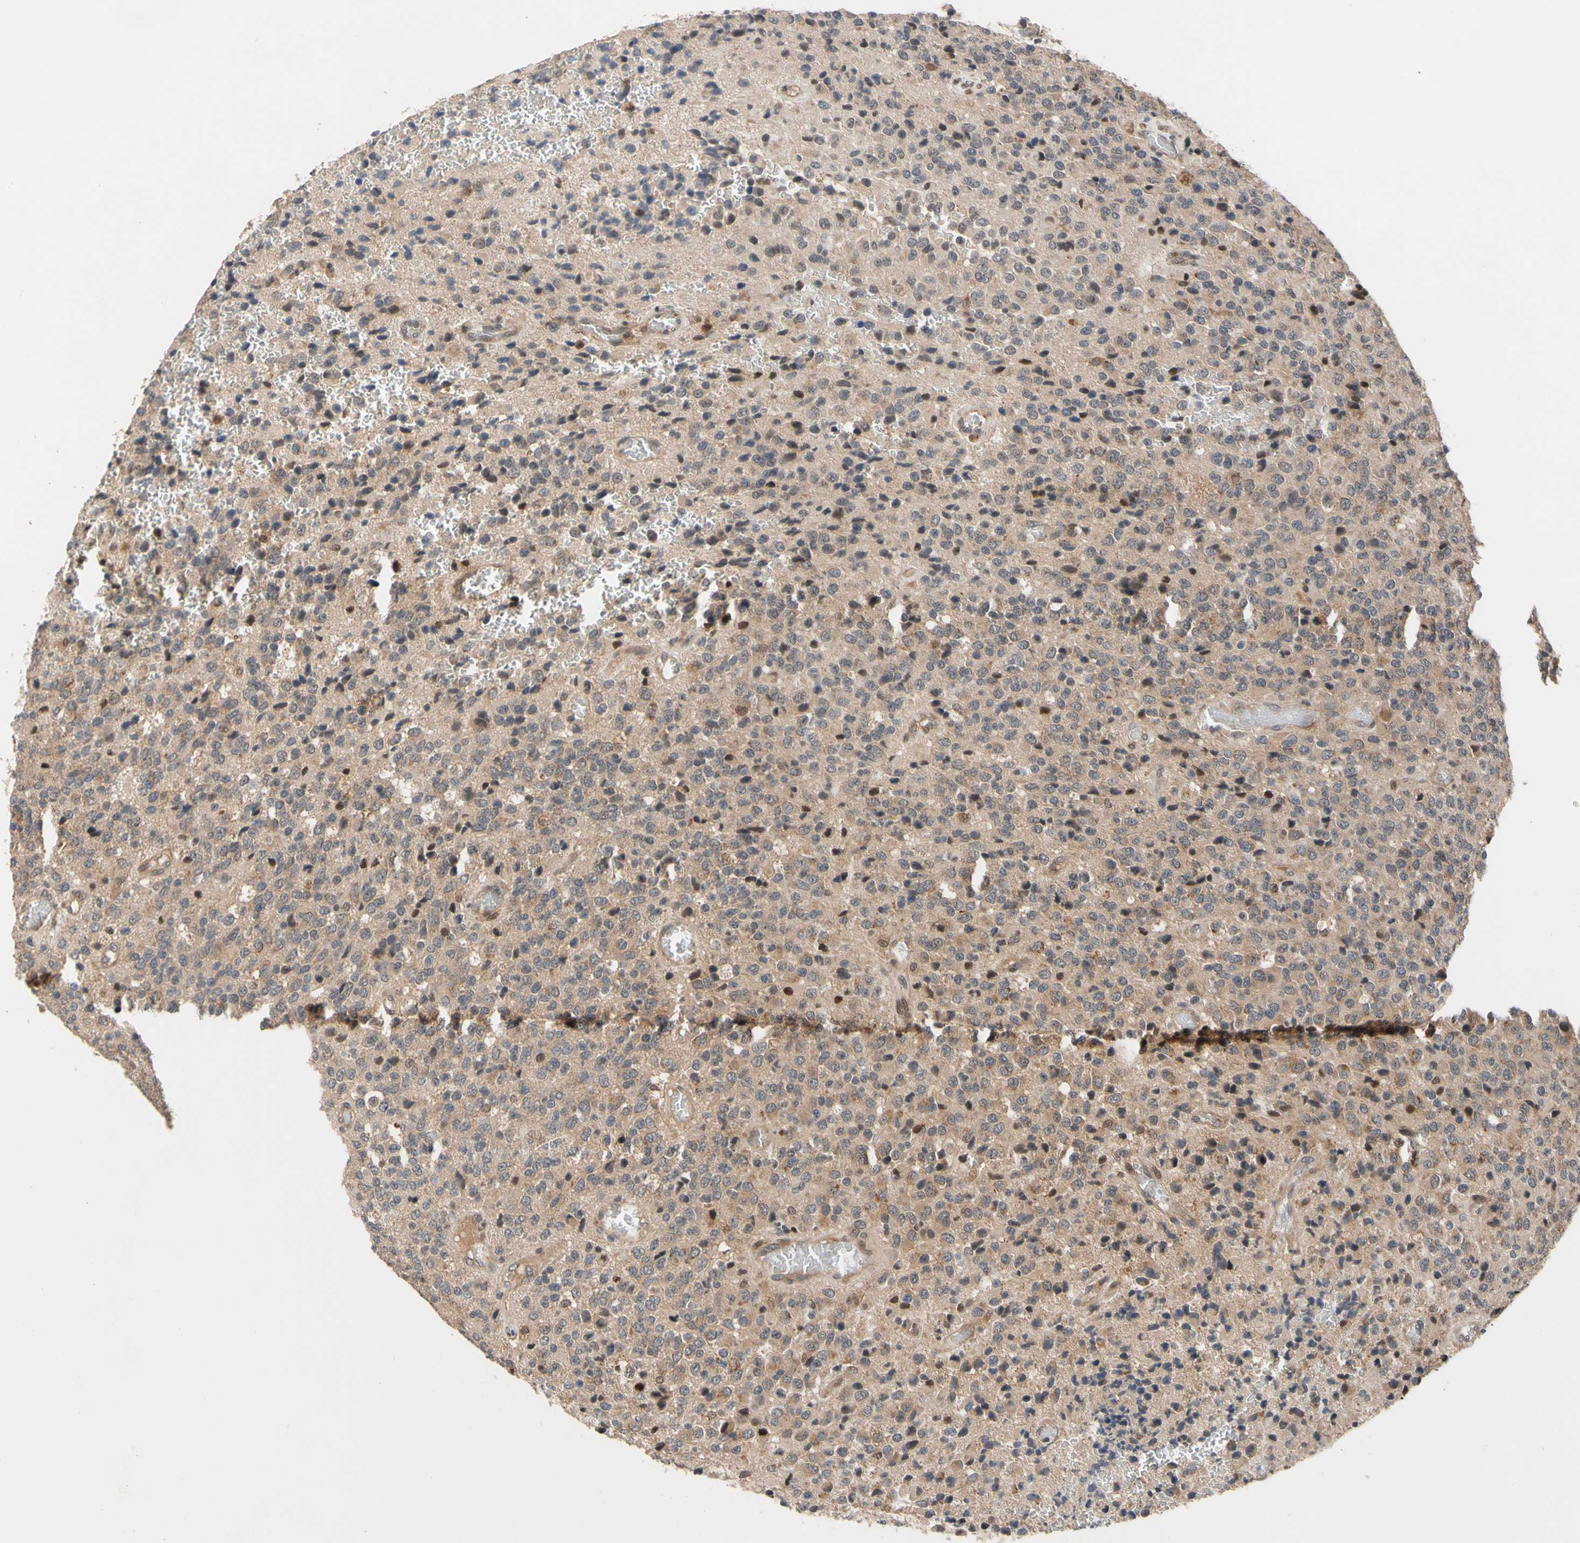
{"staining": {"intensity": "moderate", "quantity": "<25%", "location": "nuclear"}, "tissue": "glioma", "cell_type": "Tumor cells", "image_type": "cancer", "snomed": [{"axis": "morphology", "description": "Glioma, malignant, High grade"}, {"axis": "topography", "description": "pancreas cauda"}], "caption": "Protein staining exhibits moderate nuclear expression in about <25% of tumor cells in high-grade glioma (malignant).", "gene": "CYTIP", "patient": {"sex": "male", "age": 60}}